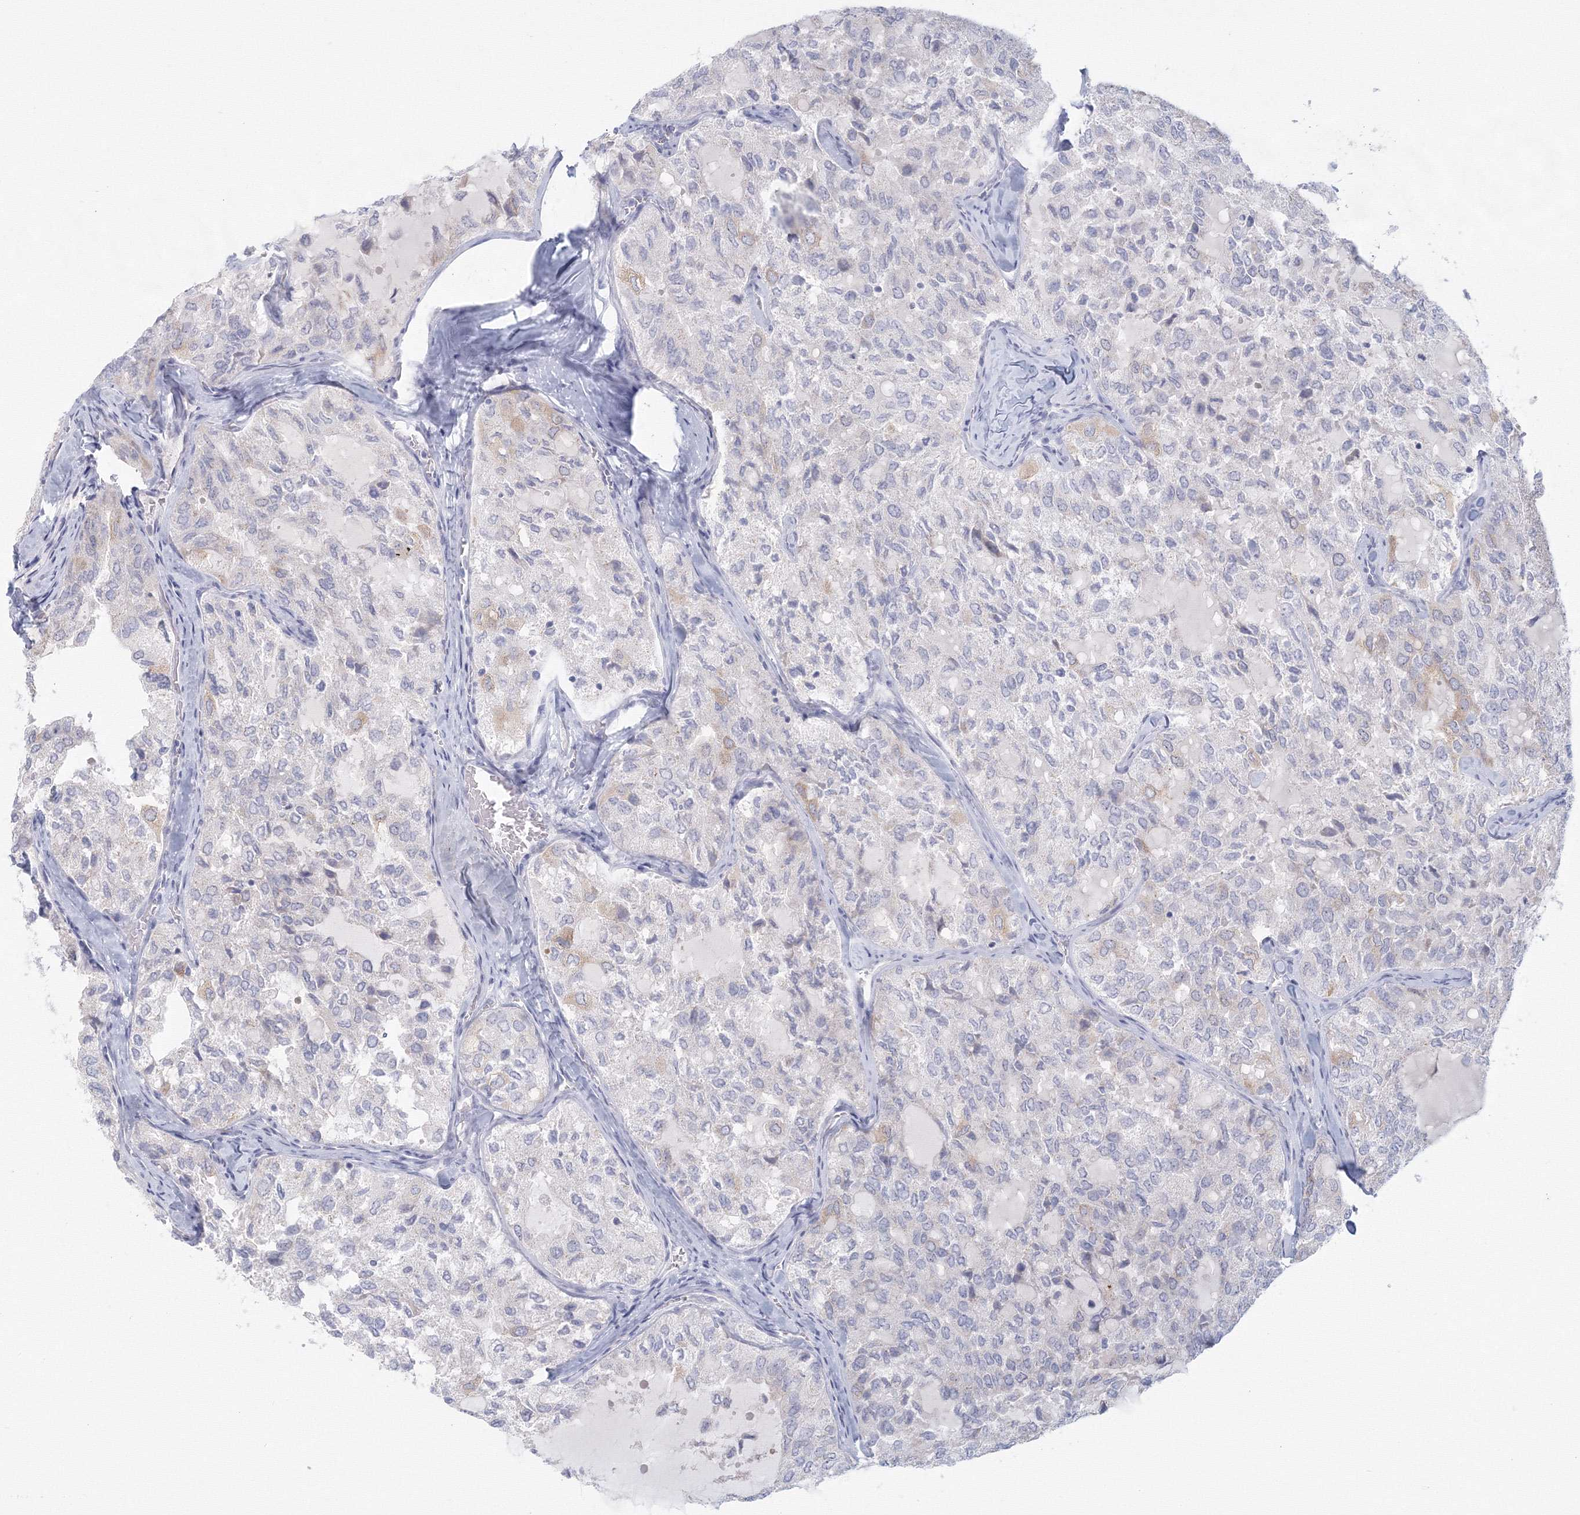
{"staining": {"intensity": "weak", "quantity": "<25%", "location": "cytoplasmic/membranous"}, "tissue": "thyroid cancer", "cell_type": "Tumor cells", "image_type": "cancer", "snomed": [{"axis": "morphology", "description": "Follicular adenoma carcinoma, NOS"}, {"axis": "topography", "description": "Thyroid gland"}], "caption": "DAB (3,3'-diaminobenzidine) immunohistochemical staining of human thyroid cancer shows no significant expression in tumor cells.", "gene": "TACC2", "patient": {"sex": "male", "age": 75}}